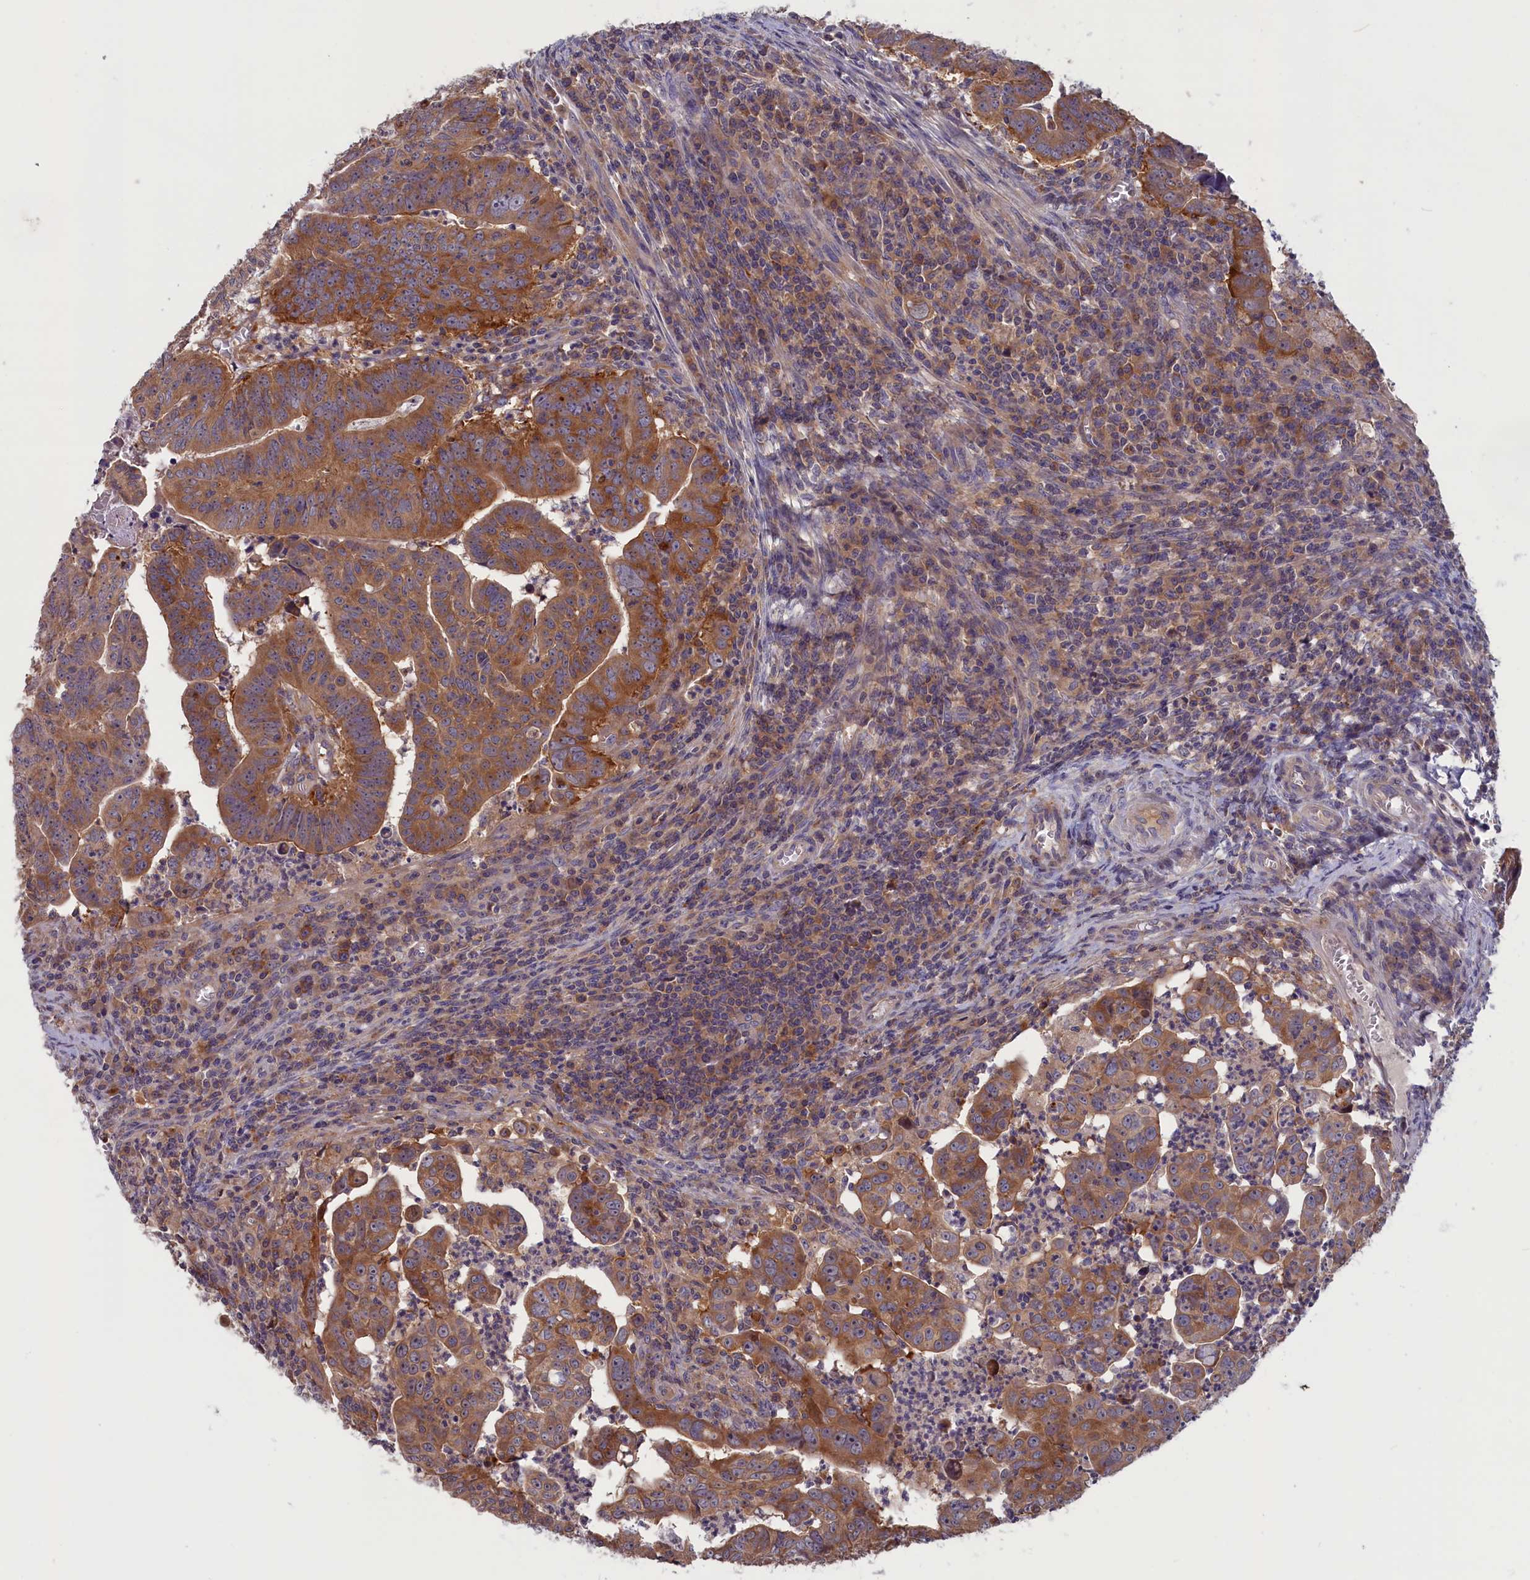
{"staining": {"intensity": "moderate", "quantity": ">75%", "location": "cytoplasmic/membranous"}, "tissue": "colorectal cancer", "cell_type": "Tumor cells", "image_type": "cancer", "snomed": [{"axis": "morphology", "description": "Adenocarcinoma, NOS"}, {"axis": "topography", "description": "Rectum"}], "caption": "This is a micrograph of immunohistochemistry (IHC) staining of colorectal cancer (adenocarcinoma), which shows moderate positivity in the cytoplasmic/membranous of tumor cells.", "gene": "CACTIN", "patient": {"sex": "male", "age": 69}}